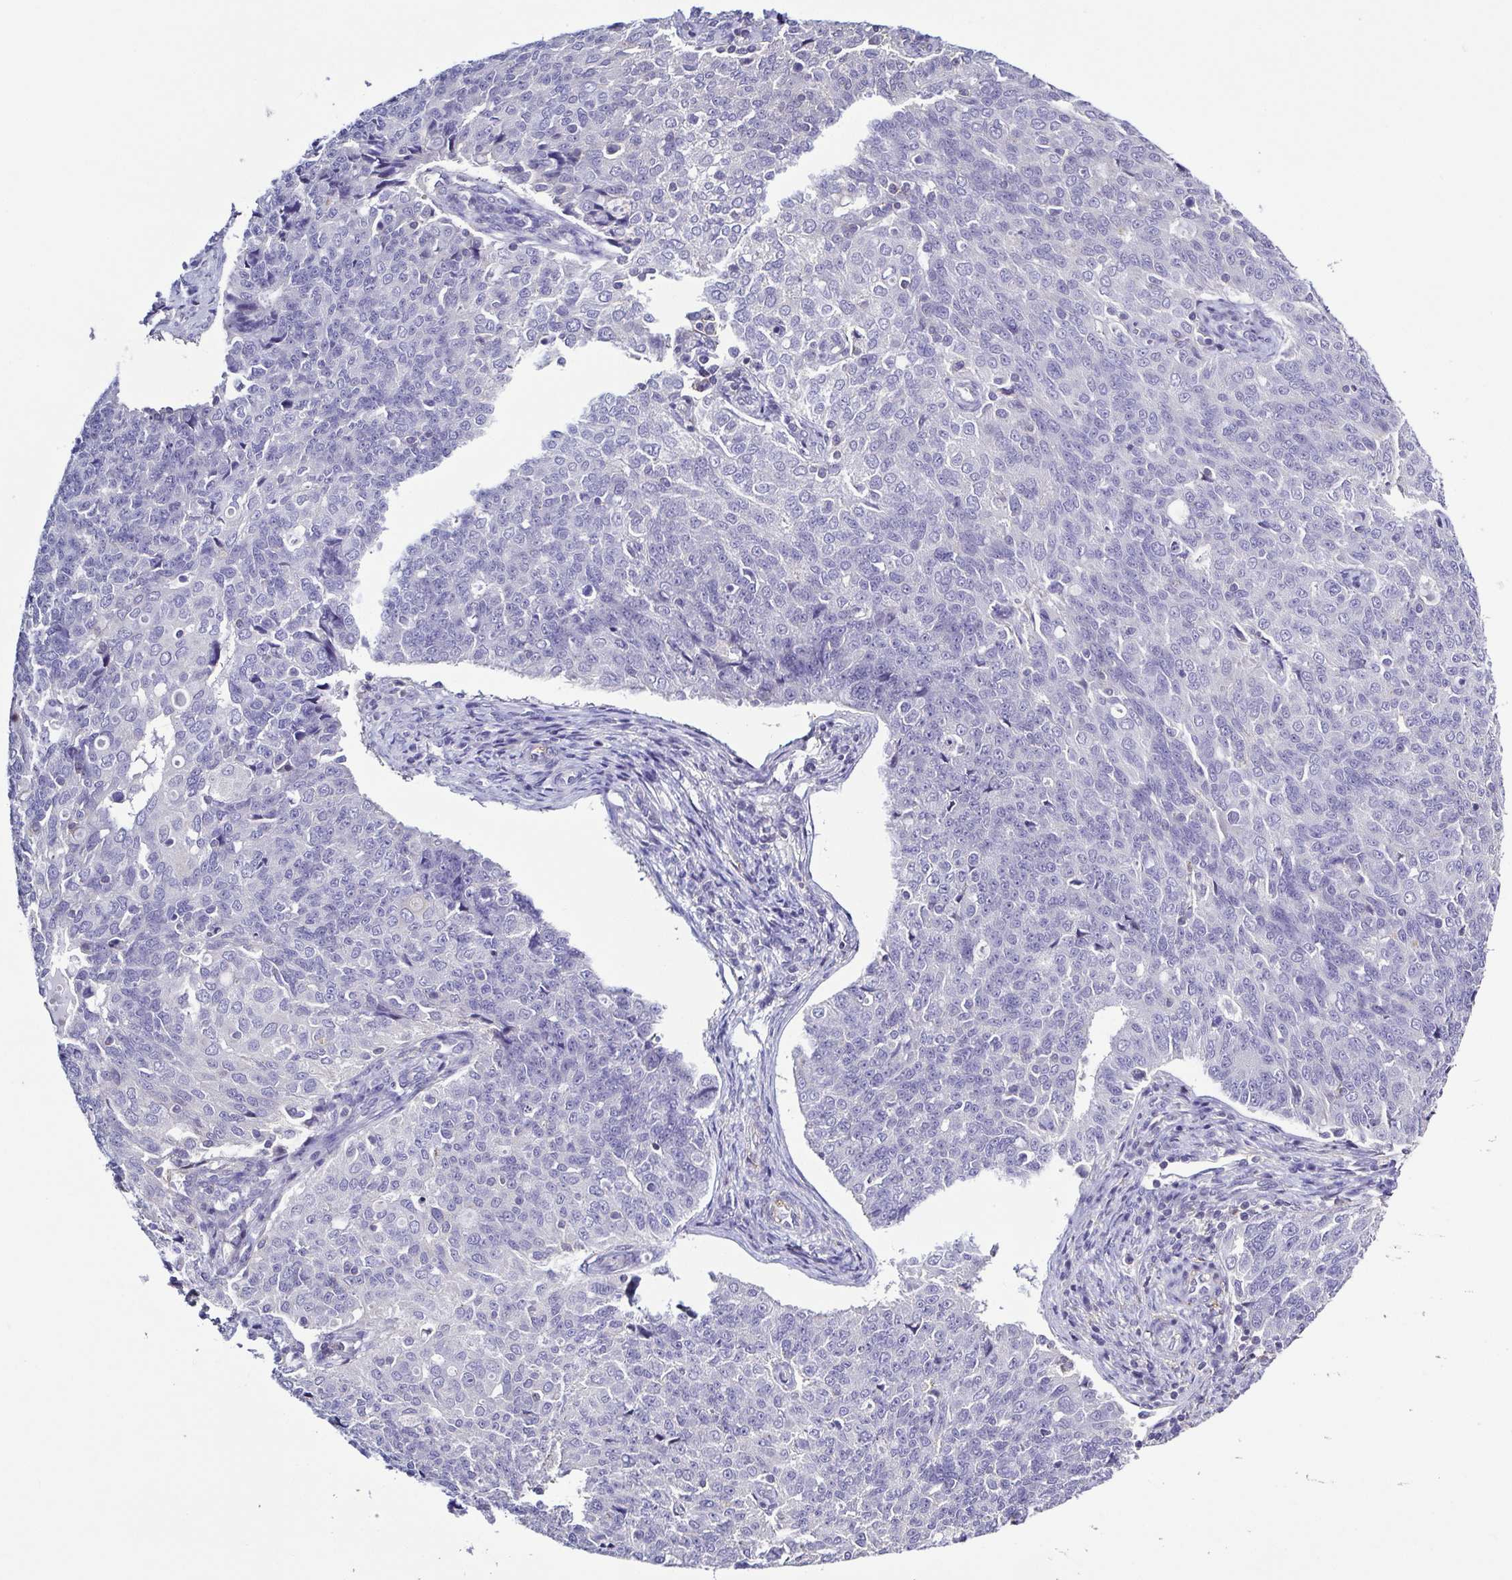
{"staining": {"intensity": "negative", "quantity": "none", "location": "none"}, "tissue": "endometrial cancer", "cell_type": "Tumor cells", "image_type": "cancer", "snomed": [{"axis": "morphology", "description": "Adenocarcinoma, NOS"}, {"axis": "topography", "description": "Endometrium"}], "caption": "Tumor cells show no significant expression in endometrial cancer (adenocarcinoma).", "gene": "TNNT2", "patient": {"sex": "female", "age": 43}}